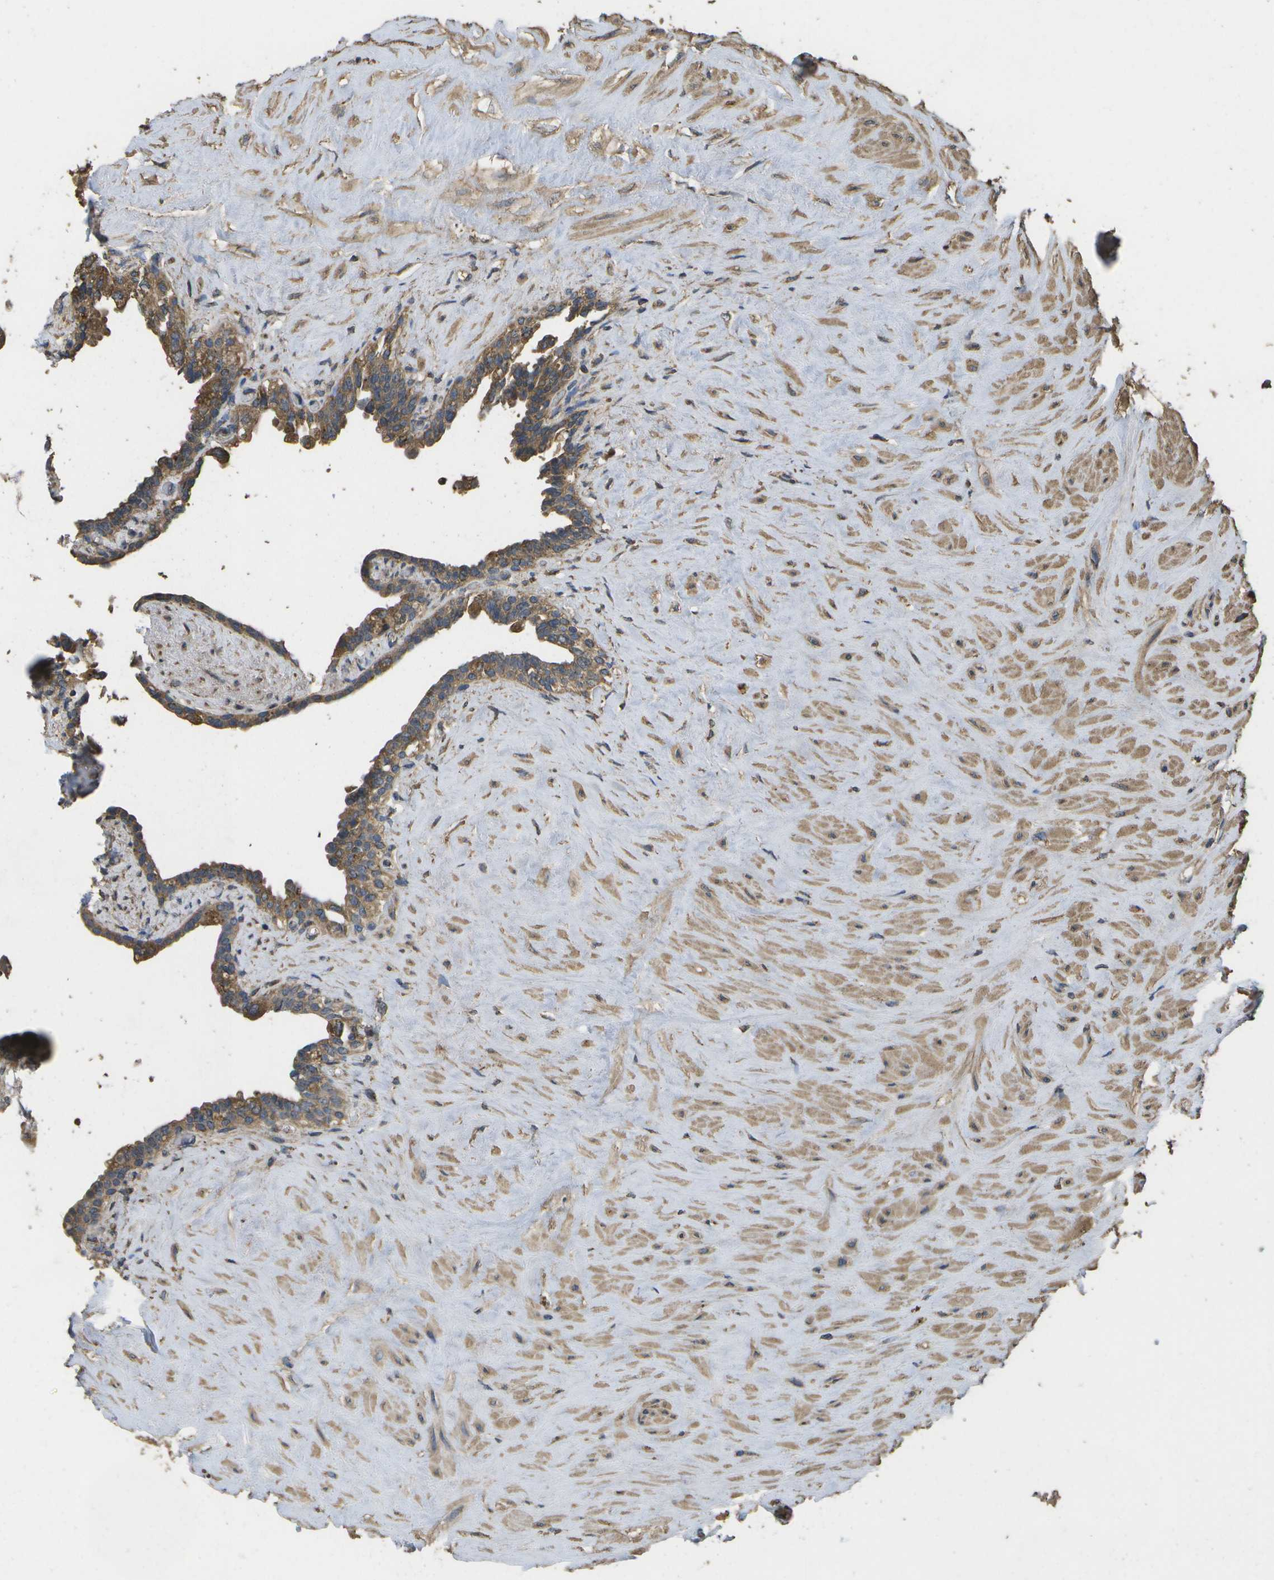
{"staining": {"intensity": "moderate", "quantity": ">75%", "location": "cytoplasmic/membranous"}, "tissue": "seminal vesicle", "cell_type": "Glandular cells", "image_type": "normal", "snomed": [{"axis": "morphology", "description": "Normal tissue, NOS"}, {"axis": "topography", "description": "Seminal veicle"}], "caption": "Human seminal vesicle stained with a brown dye reveals moderate cytoplasmic/membranous positive positivity in approximately >75% of glandular cells.", "gene": "SACS", "patient": {"sex": "male", "age": 63}}